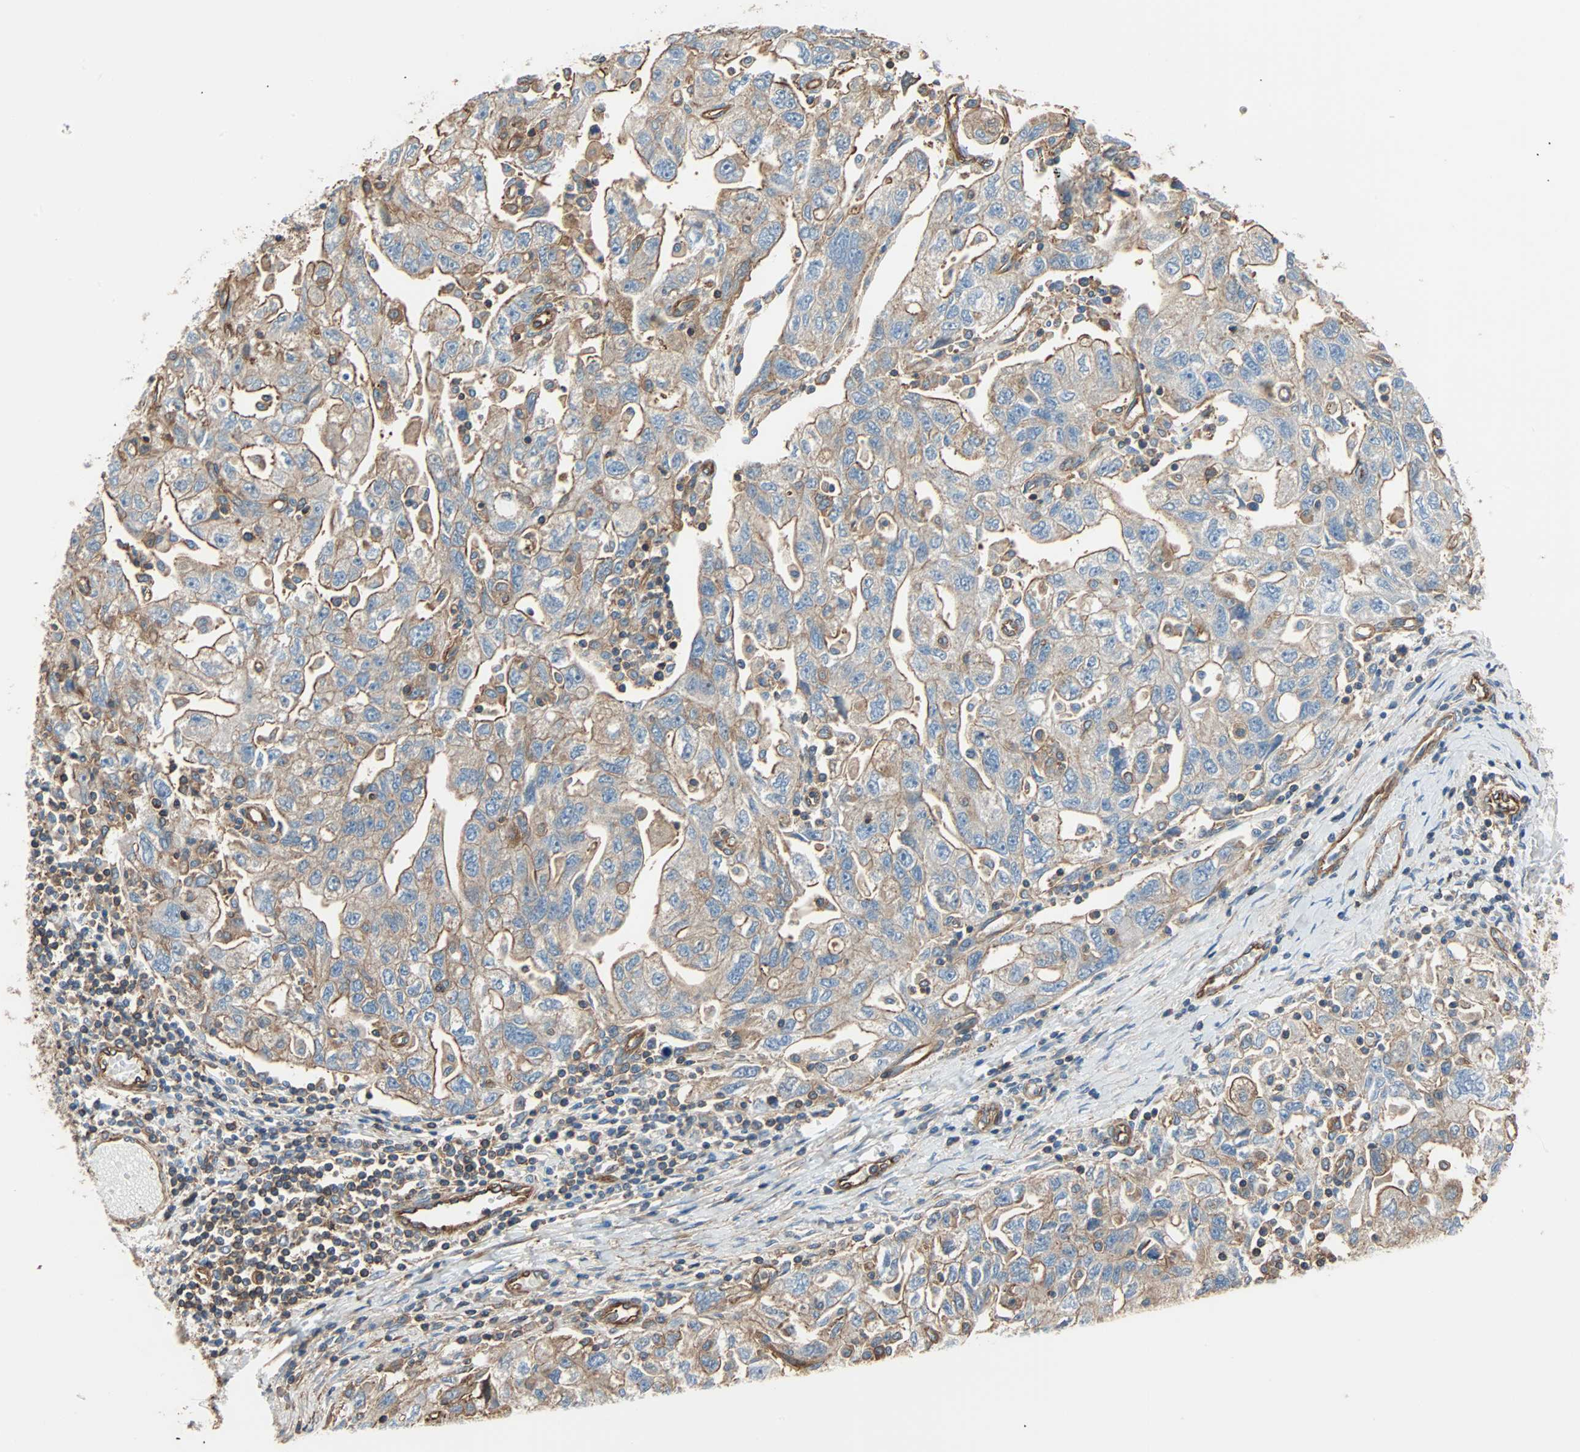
{"staining": {"intensity": "weak", "quantity": "<25%", "location": "cytoplasmic/membranous"}, "tissue": "ovarian cancer", "cell_type": "Tumor cells", "image_type": "cancer", "snomed": [{"axis": "morphology", "description": "Carcinoma, NOS"}, {"axis": "morphology", "description": "Cystadenocarcinoma, serous, NOS"}, {"axis": "topography", "description": "Ovary"}], "caption": "The photomicrograph exhibits no staining of tumor cells in ovarian serous cystadenocarcinoma. (Brightfield microscopy of DAB (3,3'-diaminobenzidine) immunohistochemistry (IHC) at high magnification).", "gene": "GALNT10", "patient": {"sex": "female", "age": 69}}